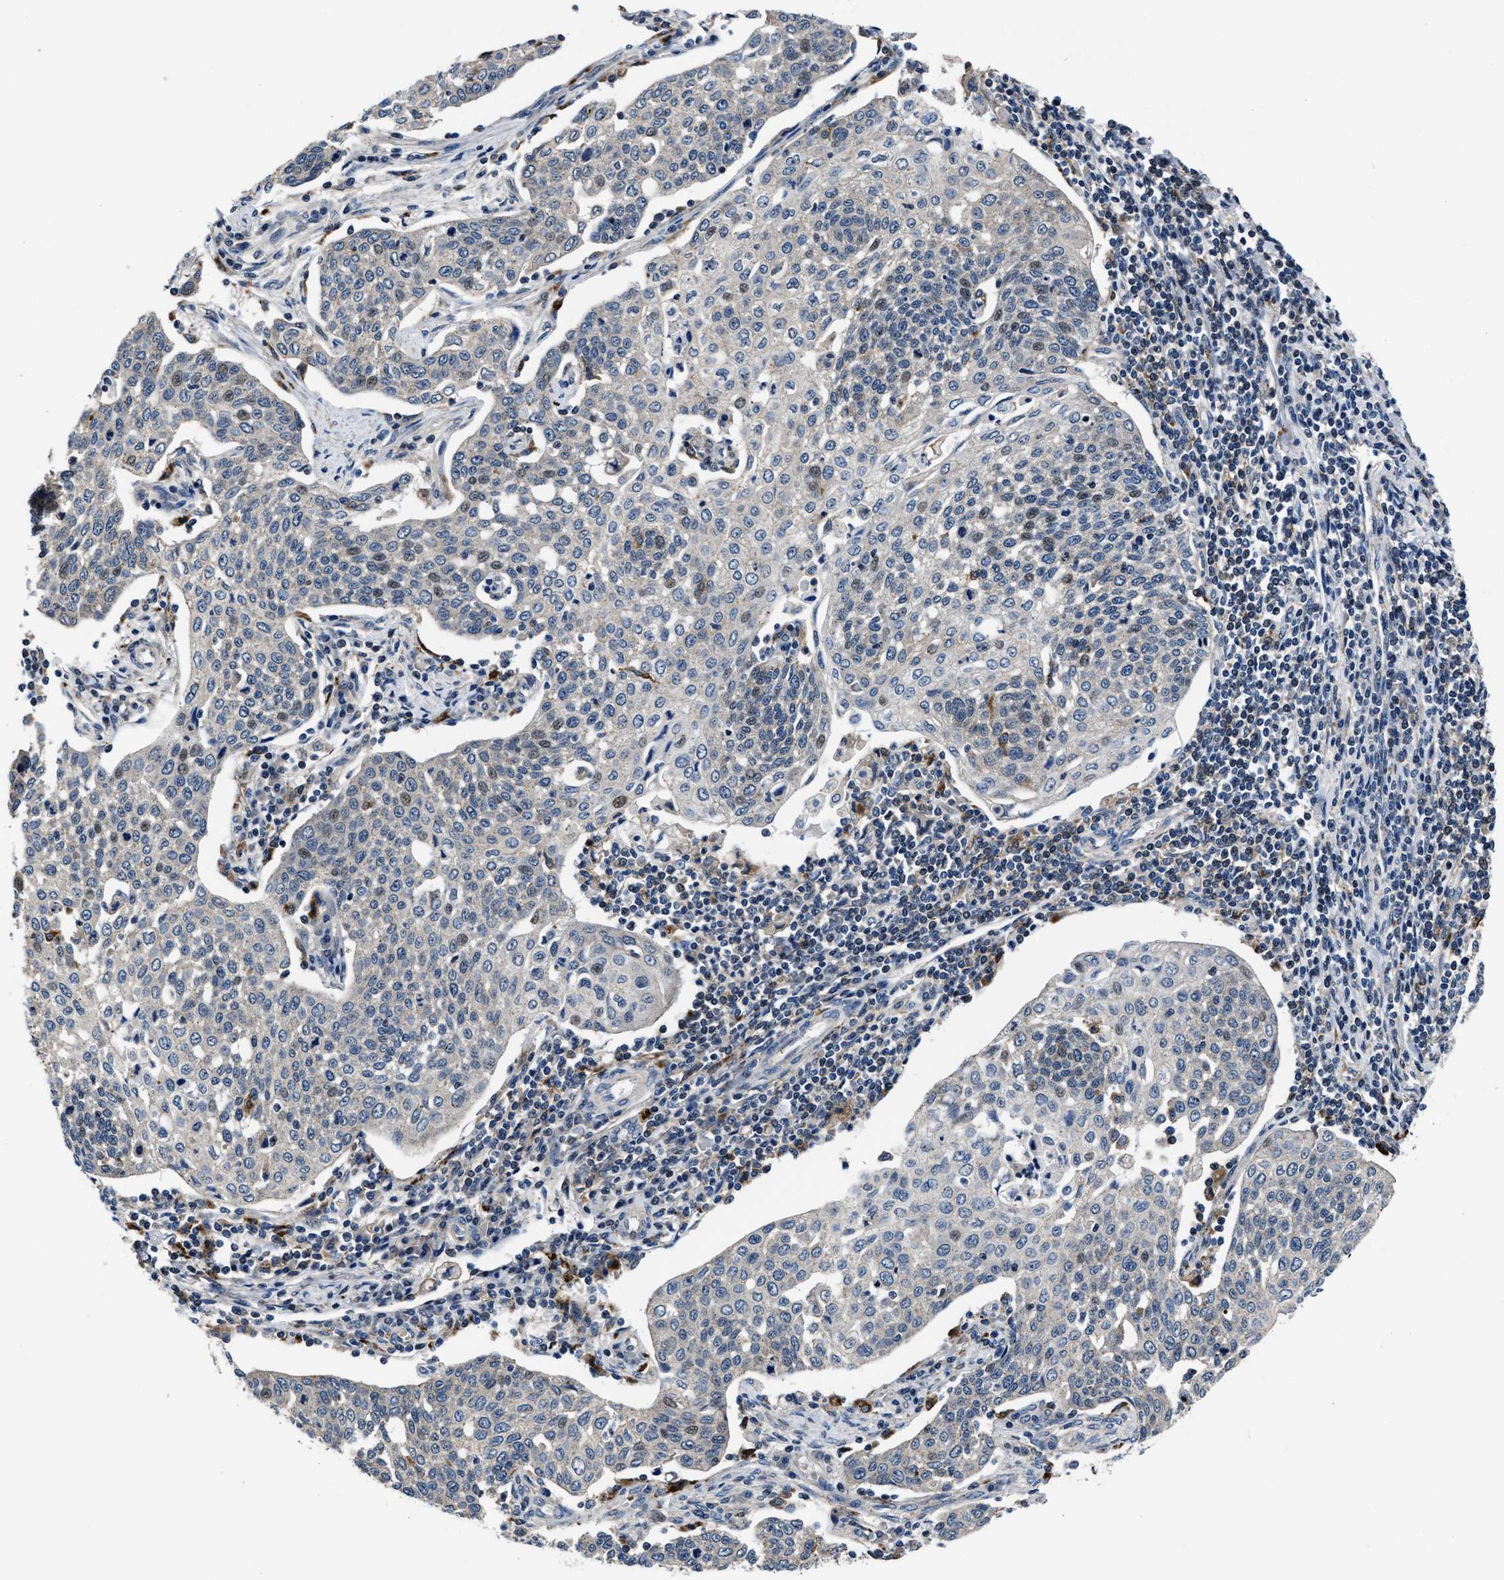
{"staining": {"intensity": "weak", "quantity": "<25%", "location": "nuclear"}, "tissue": "cervical cancer", "cell_type": "Tumor cells", "image_type": "cancer", "snomed": [{"axis": "morphology", "description": "Squamous cell carcinoma, NOS"}, {"axis": "topography", "description": "Cervix"}], "caption": "Protein analysis of cervical cancer (squamous cell carcinoma) reveals no significant staining in tumor cells.", "gene": "C2orf66", "patient": {"sex": "female", "age": 34}}